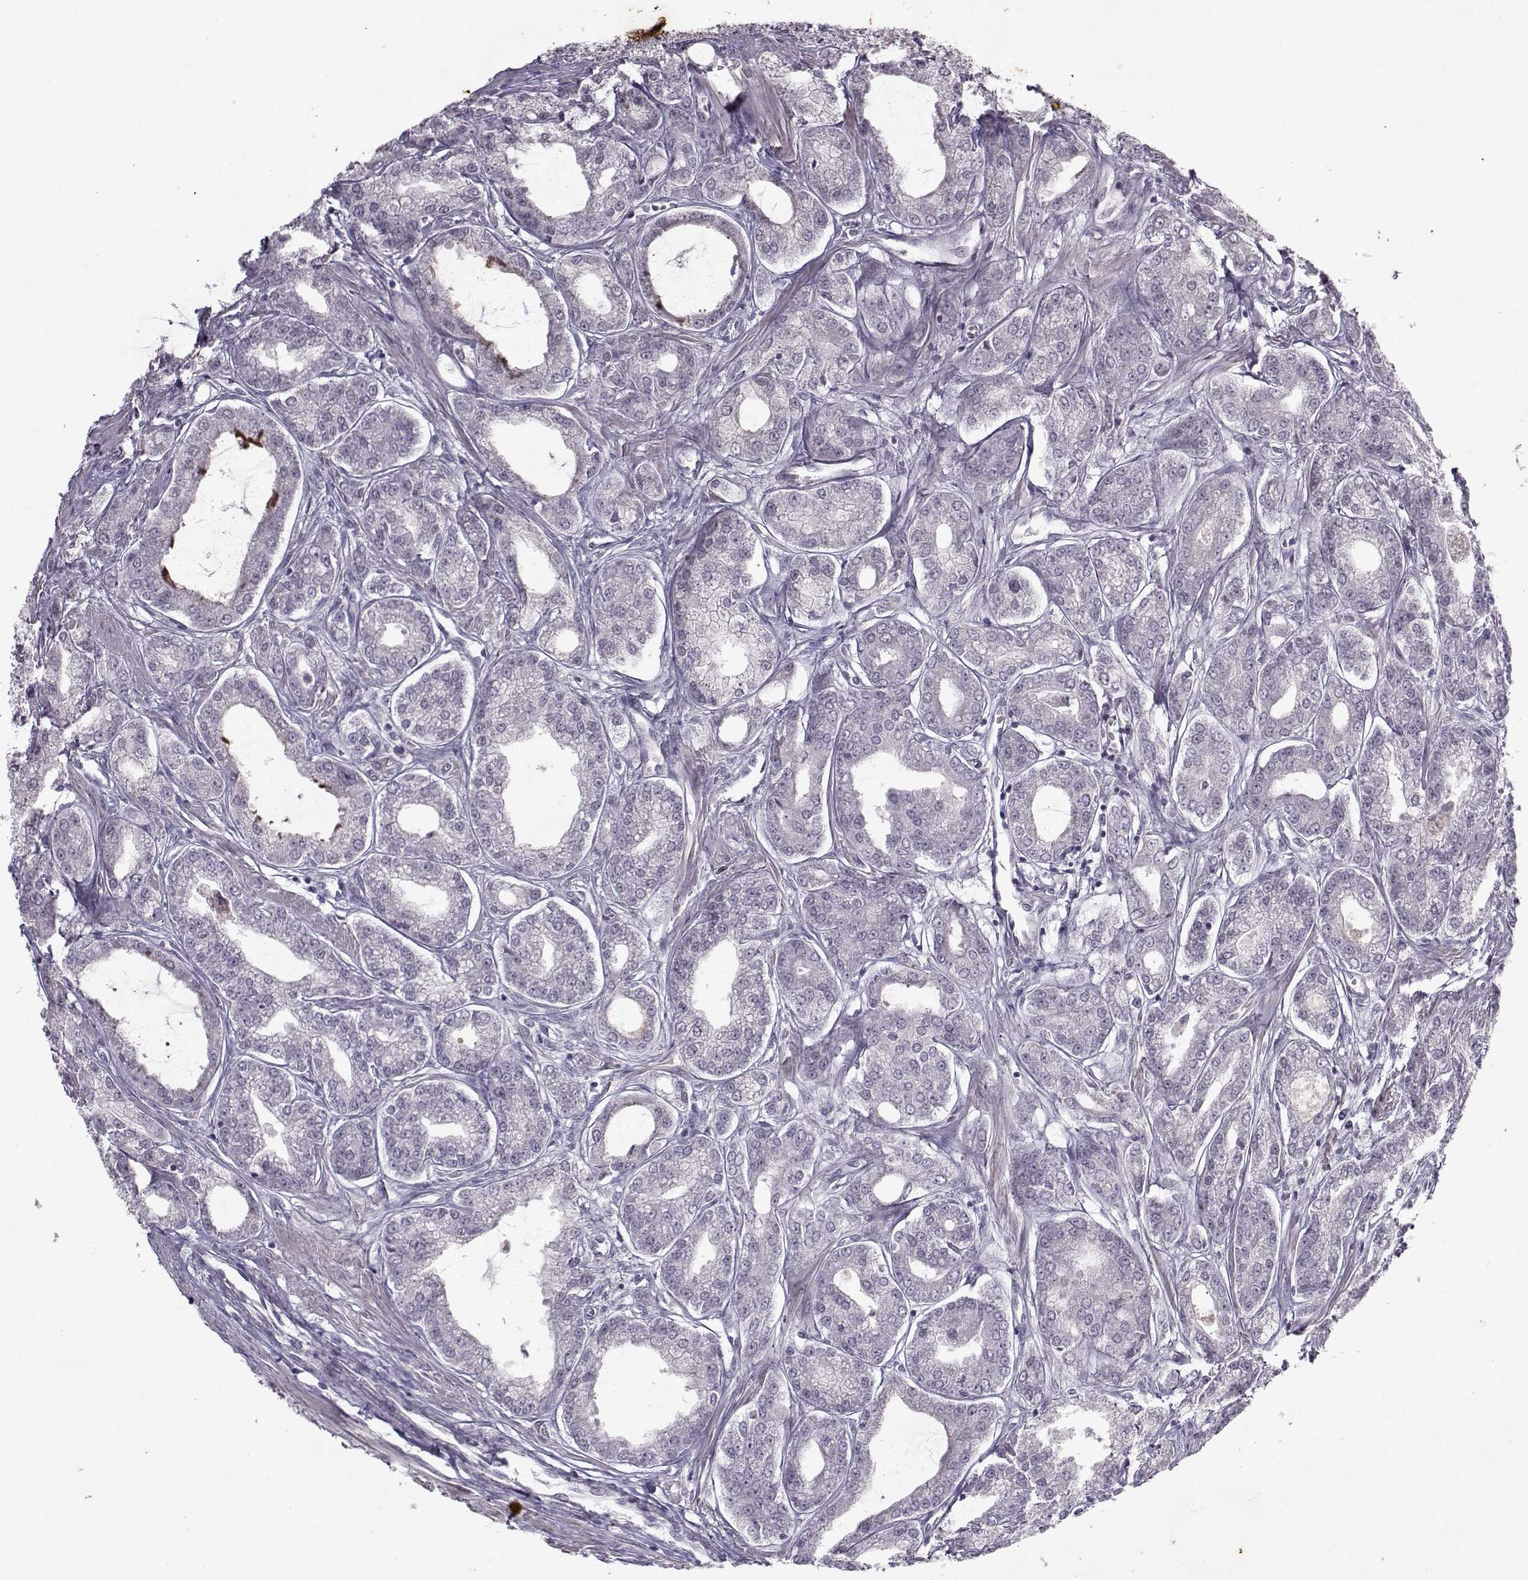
{"staining": {"intensity": "negative", "quantity": "none", "location": "none"}, "tissue": "prostate cancer", "cell_type": "Tumor cells", "image_type": "cancer", "snomed": [{"axis": "morphology", "description": "Adenocarcinoma, NOS"}, {"axis": "topography", "description": "Prostate"}], "caption": "Tumor cells show no significant protein staining in prostate cancer (adenocarcinoma).", "gene": "KRT9", "patient": {"sex": "male", "age": 71}}